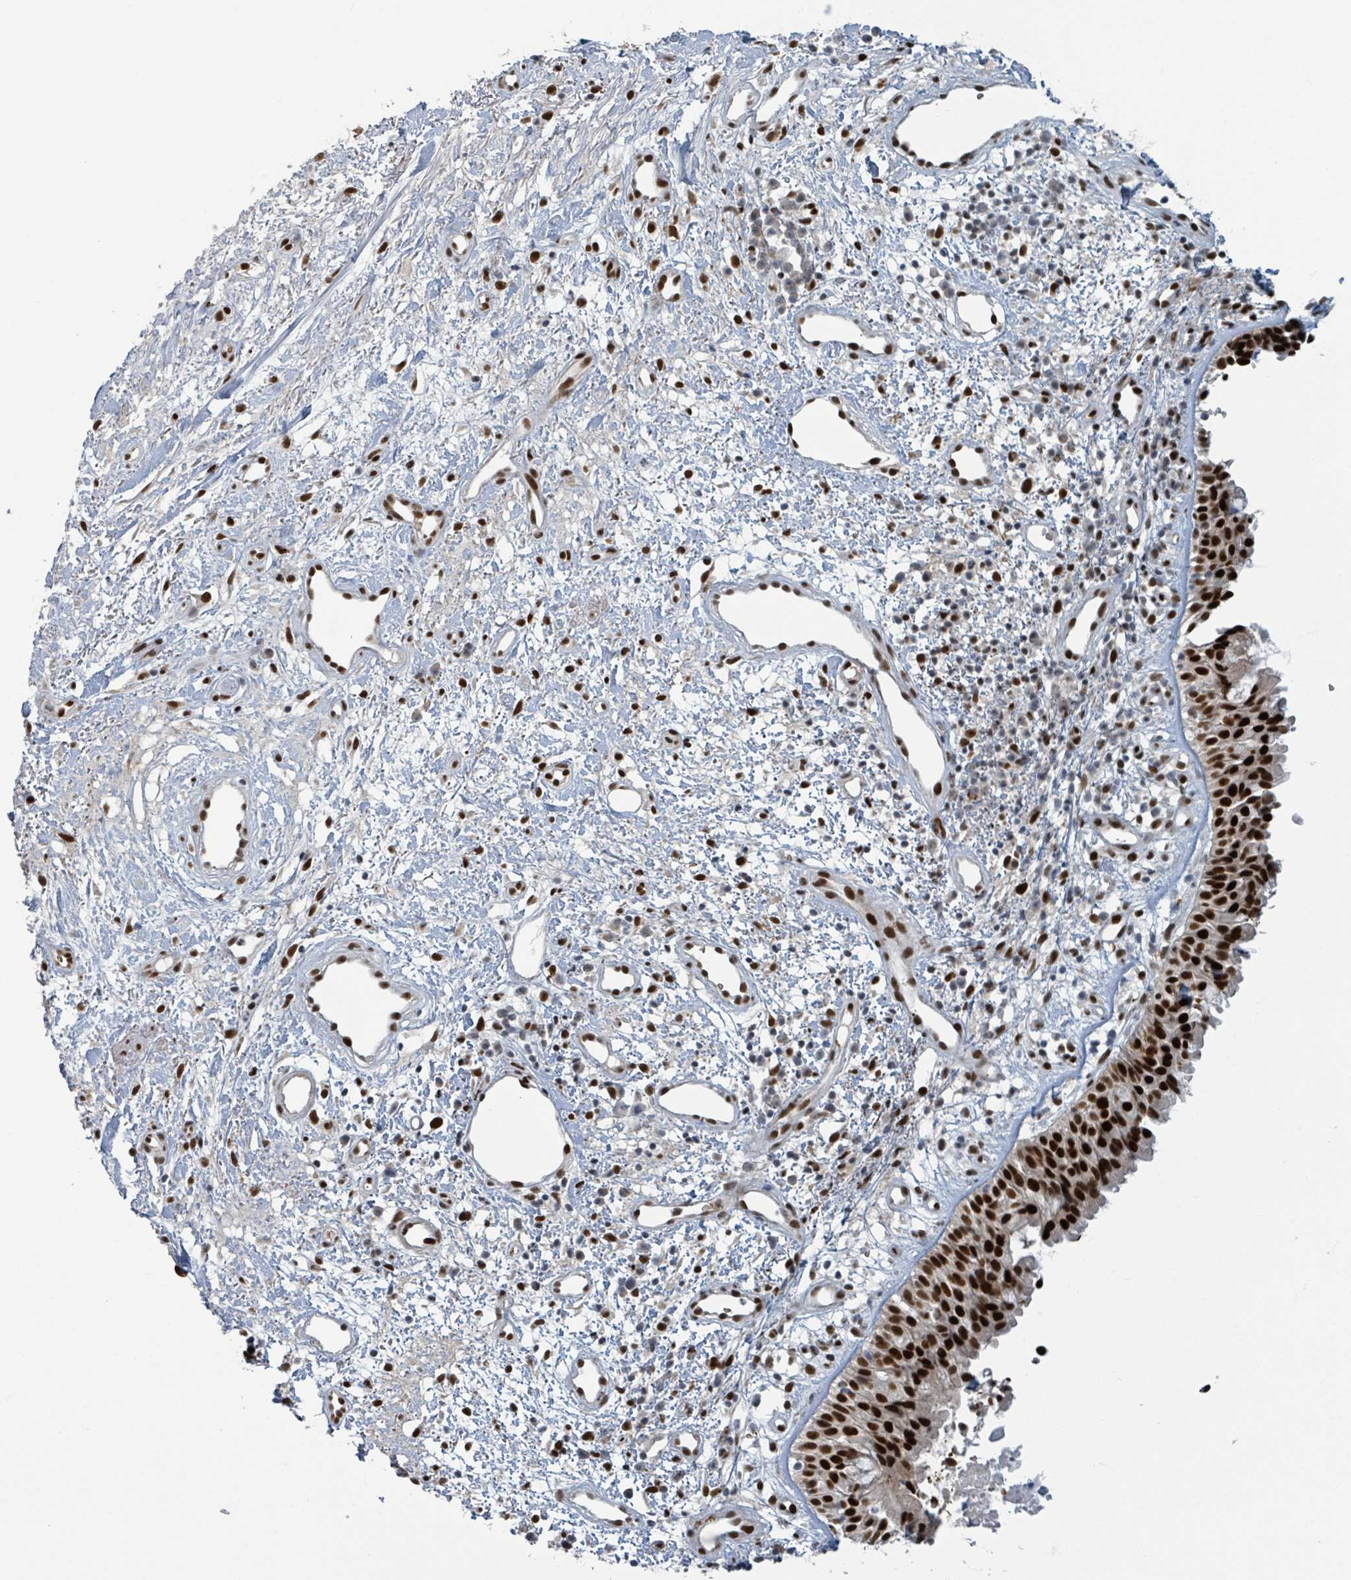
{"staining": {"intensity": "strong", "quantity": ">75%", "location": "nuclear"}, "tissue": "nasopharynx", "cell_type": "Respiratory epithelial cells", "image_type": "normal", "snomed": [{"axis": "morphology", "description": "Normal tissue, NOS"}, {"axis": "topography", "description": "Cartilage tissue"}, {"axis": "topography", "description": "Nasopharynx"}, {"axis": "topography", "description": "Thyroid gland"}], "caption": "IHC histopathology image of unremarkable nasopharynx: nasopharynx stained using immunohistochemistry reveals high levels of strong protein expression localized specifically in the nuclear of respiratory epithelial cells, appearing as a nuclear brown color.", "gene": "KLF3", "patient": {"sex": "male", "age": 63}}